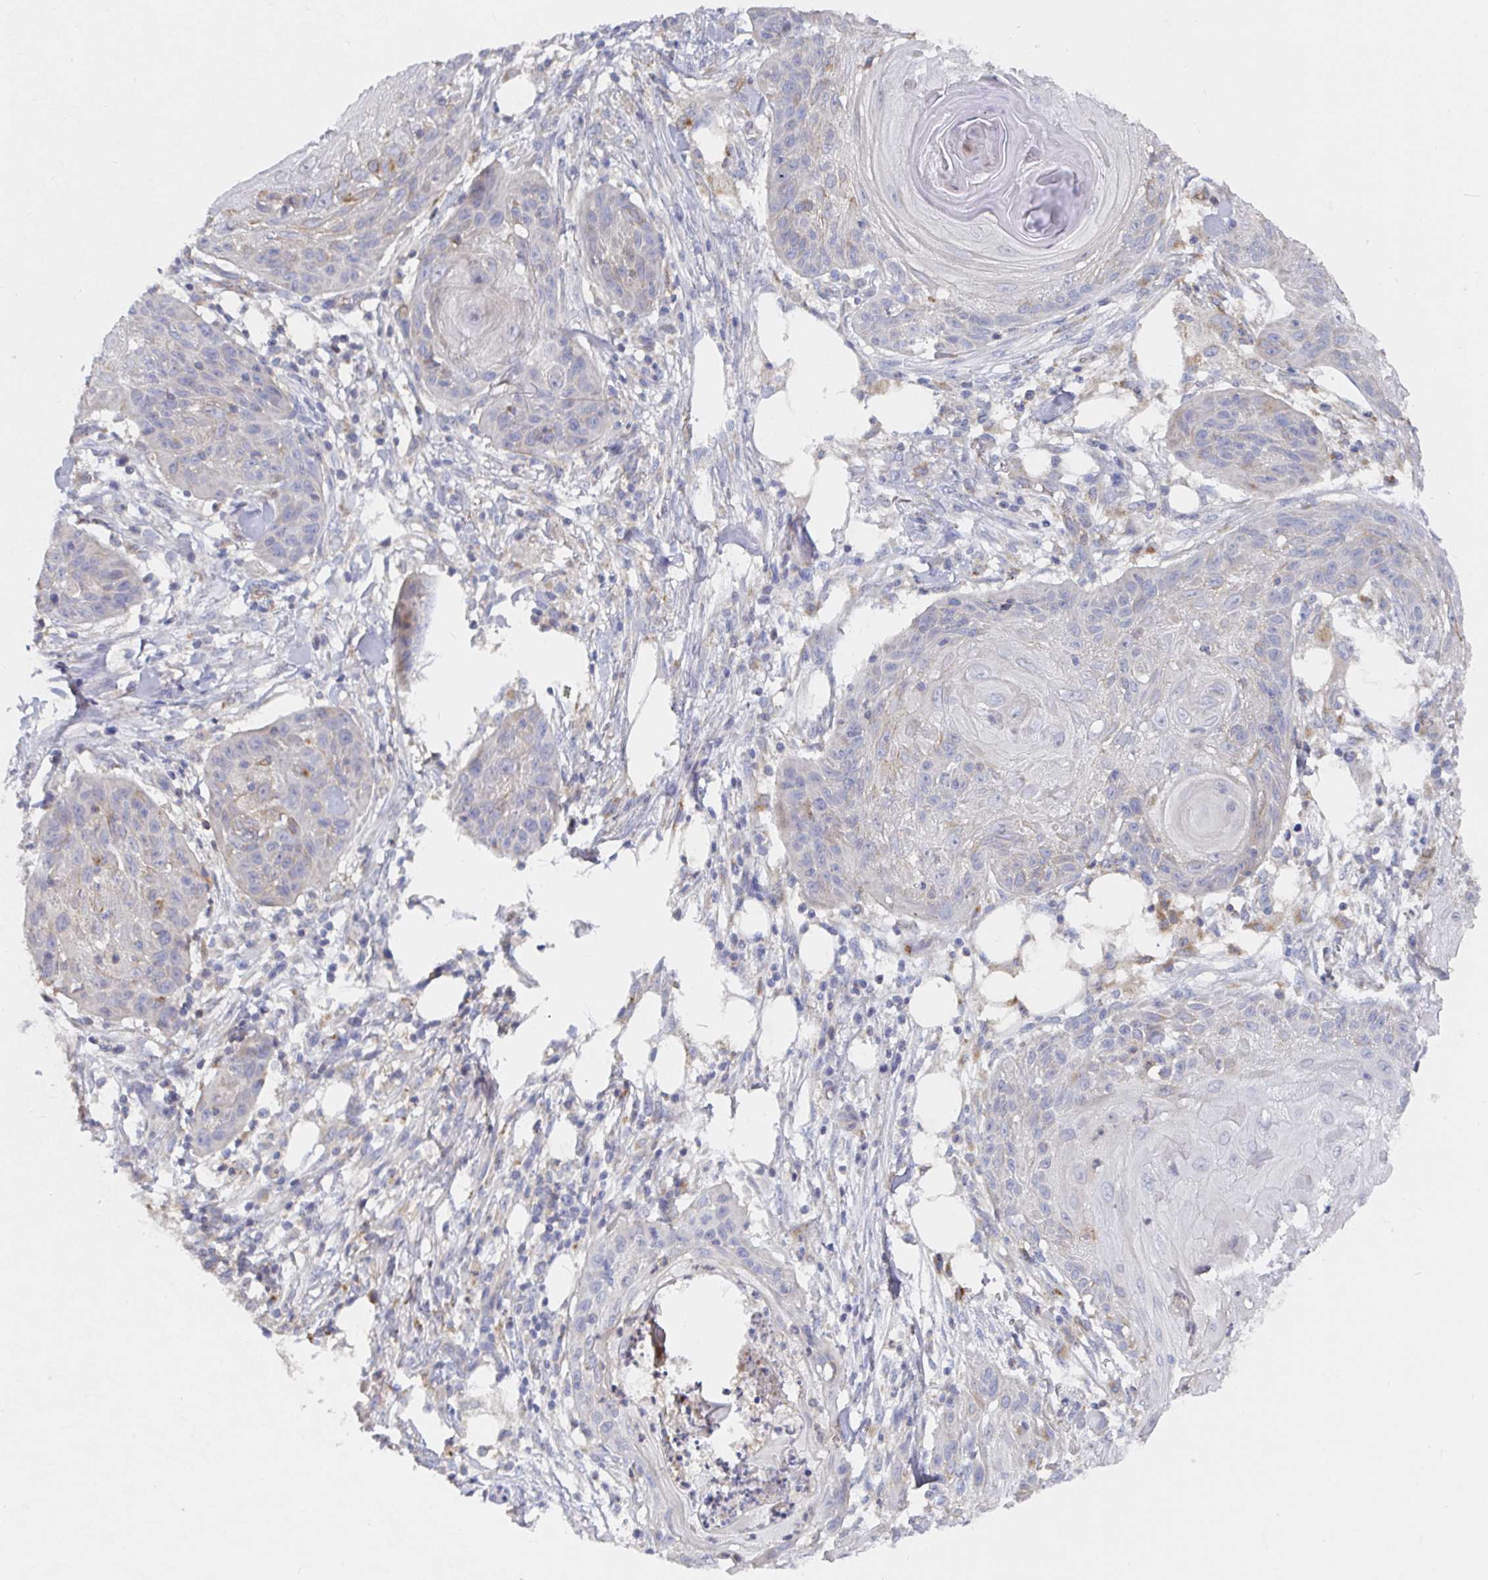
{"staining": {"intensity": "negative", "quantity": "none", "location": "none"}, "tissue": "skin cancer", "cell_type": "Tumor cells", "image_type": "cancer", "snomed": [{"axis": "morphology", "description": "Squamous cell carcinoma, NOS"}, {"axis": "topography", "description": "Skin"}], "caption": "High magnification brightfield microscopy of skin cancer (squamous cell carcinoma) stained with DAB (brown) and counterstained with hematoxylin (blue): tumor cells show no significant staining. (DAB (3,3'-diaminobenzidine) immunohistochemistry (IHC) visualized using brightfield microscopy, high magnification).", "gene": "IRAK2", "patient": {"sex": "female", "age": 88}}